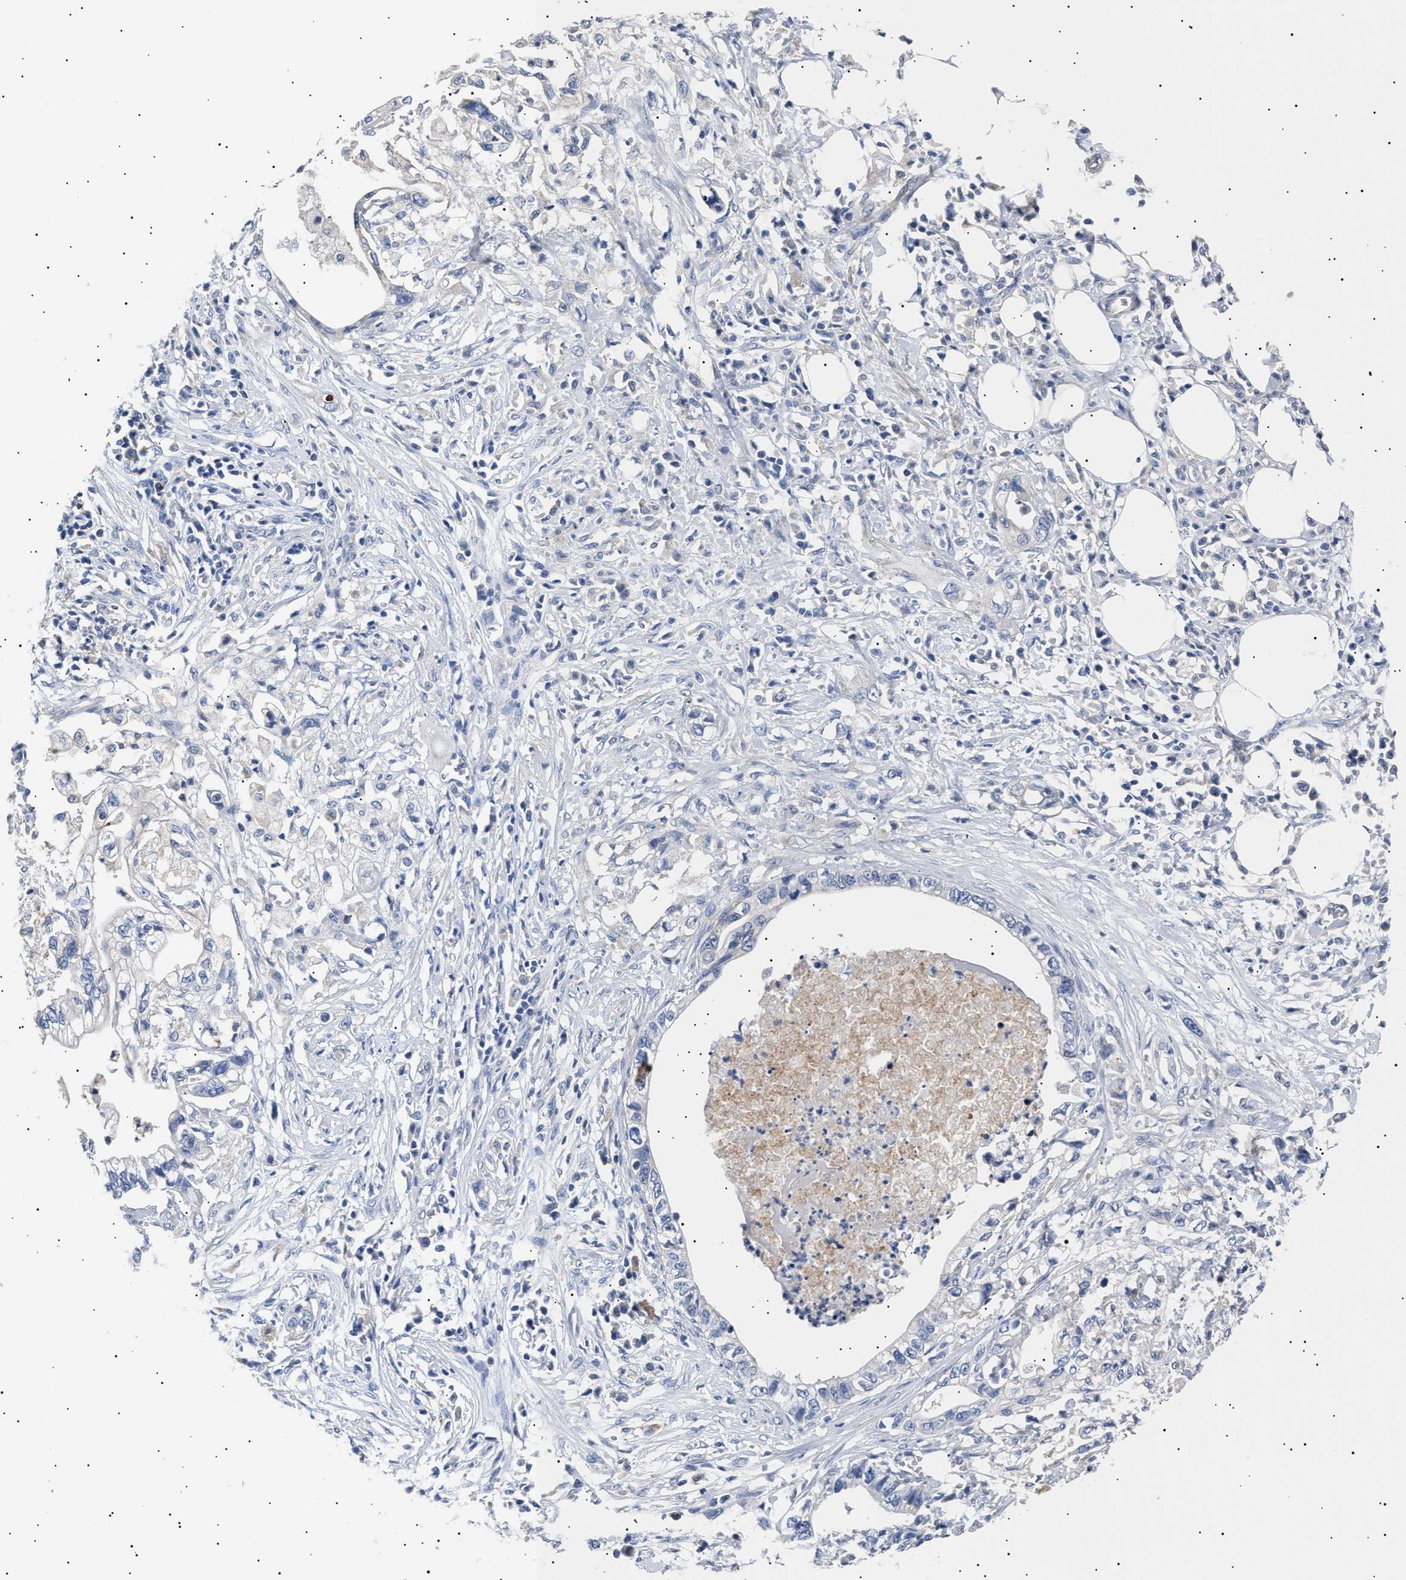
{"staining": {"intensity": "negative", "quantity": "none", "location": "none"}, "tissue": "pancreatic cancer", "cell_type": "Tumor cells", "image_type": "cancer", "snomed": [{"axis": "morphology", "description": "Adenocarcinoma, NOS"}, {"axis": "topography", "description": "Pancreas"}], "caption": "High magnification brightfield microscopy of pancreatic adenocarcinoma stained with DAB (brown) and counterstained with hematoxylin (blue): tumor cells show no significant positivity.", "gene": "HEMGN", "patient": {"sex": "male", "age": 56}}